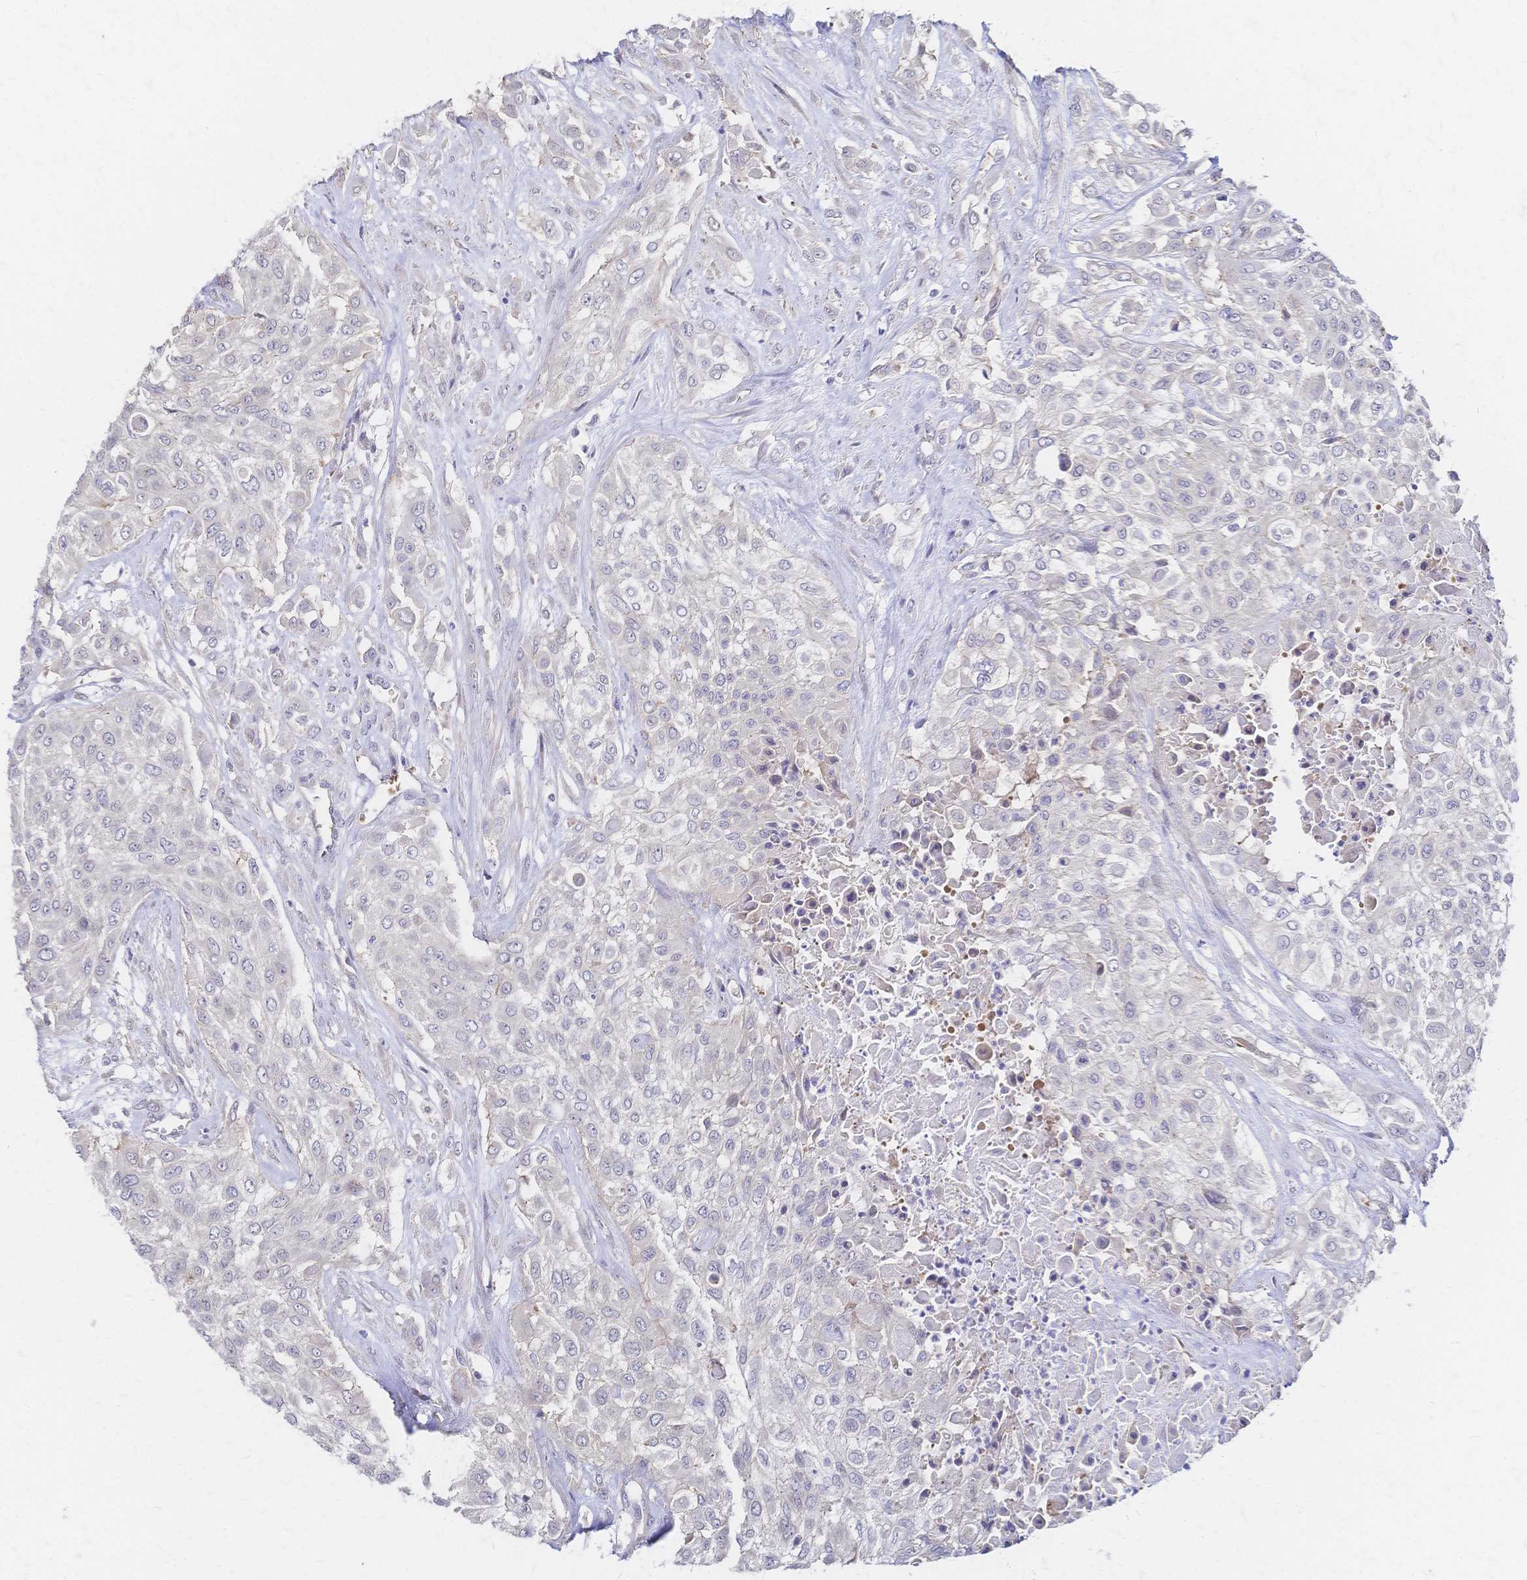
{"staining": {"intensity": "negative", "quantity": "none", "location": "none"}, "tissue": "urothelial cancer", "cell_type": "Tumor cells", "image_type": "cancer", "snomed": [{"axis": "morphology", "description": "Urothelial carcinoma, High grade"}, {"axis": "topography", "description": "Urinary bladder"}], "caption": "Immunohistochemistry (IHC) of urothelial cancer exhibits no expression in tumor cells.", "gene": "SLC5A1", "patient": {"sex": "male", "age": 57}}